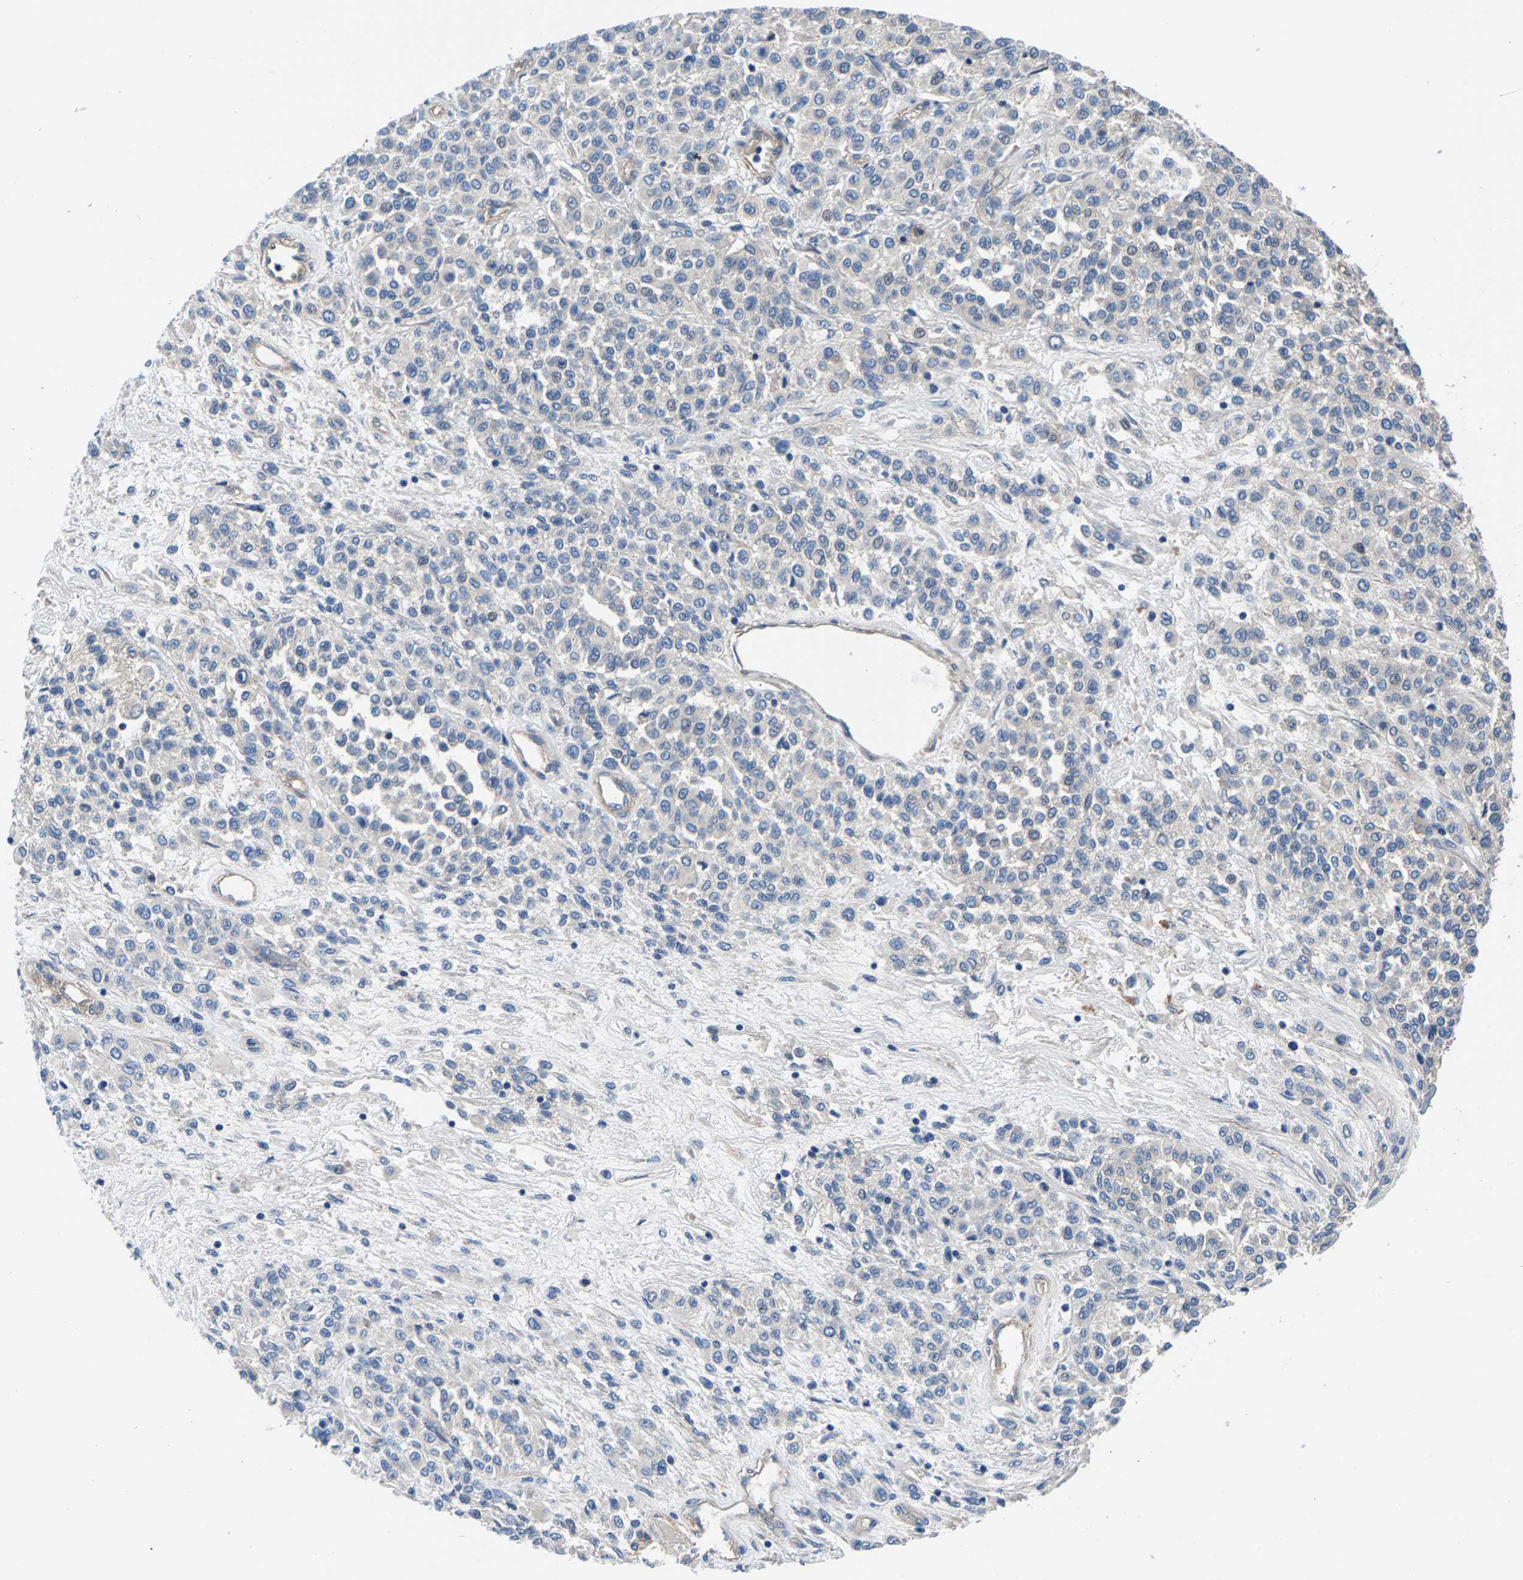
{"staining": {"intensity": "negative", "quantity": "none", "location": "none"}, "tissue": "melanoma", "cell_type": "Tumor cells", "image_type": "cancer", "snomed": [{"axis": "morphology", "description": "Malignant melanoma, Metastatic site"}, {"axis": "topography", "description": "Pancreas"}], "caption": "DAB immunohistochemical staining of human melanoma shows no significant staining in tumor cells.", "gene": "CDRT4", "patient": {"sex": "female", "age": 30}}